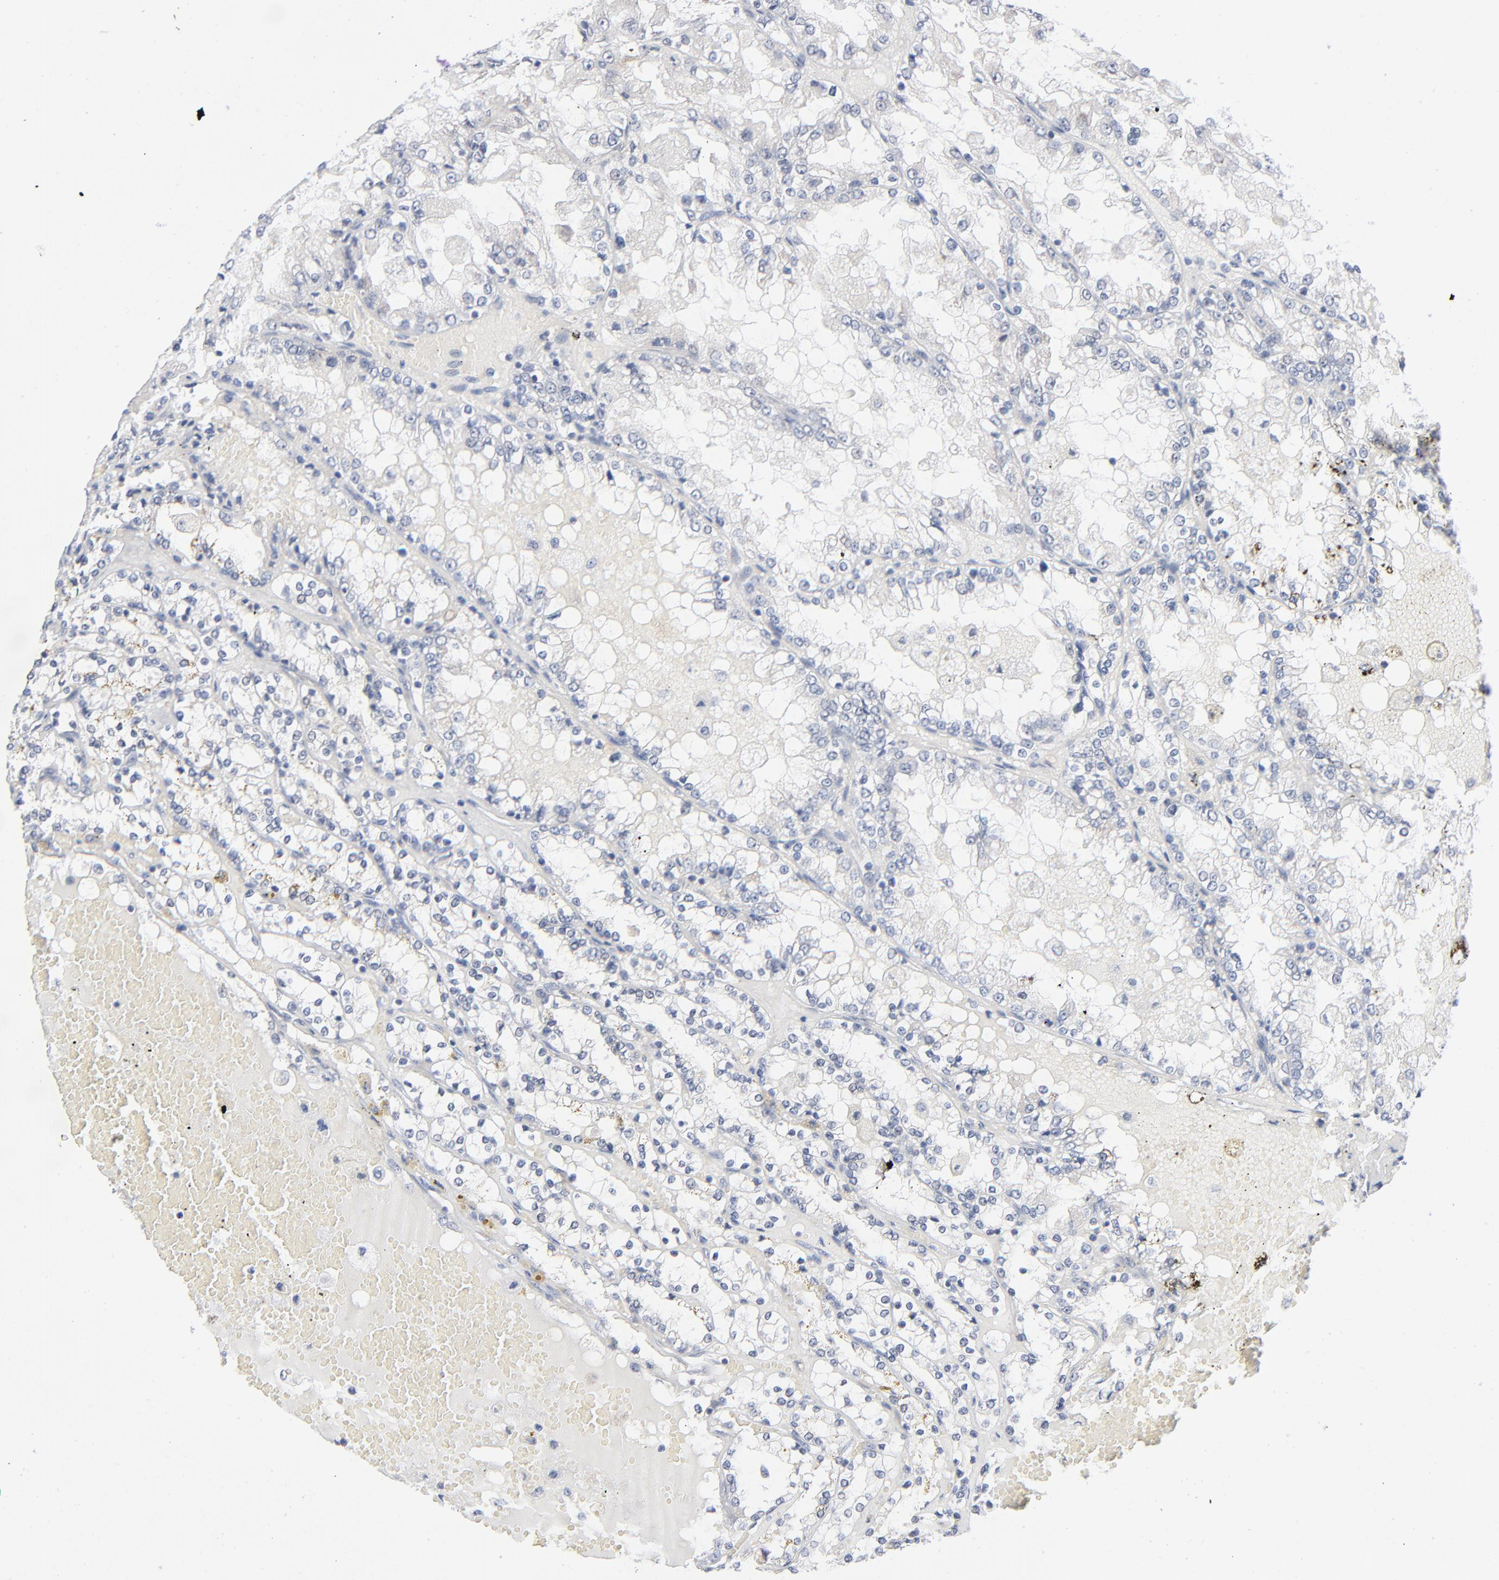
{"staining": {"intensity": "negative", "quantity": "none", "location": "none"}, "tissue": "renal cancer", "cell_type": "Tumor cells", "image_type": "cancer", "snomed": [{"axis": "morphology", "description": "Adenocarcinoma, NOS"}, {"axis": "topography", "description": "Kidney"}], "caption": "Protein analysis of adenocarcinoma (renal) exhibits no significant staining in tumor cells.", "gene": "RPS6KB1", "patient": {"sex": "female", "age": 56}}